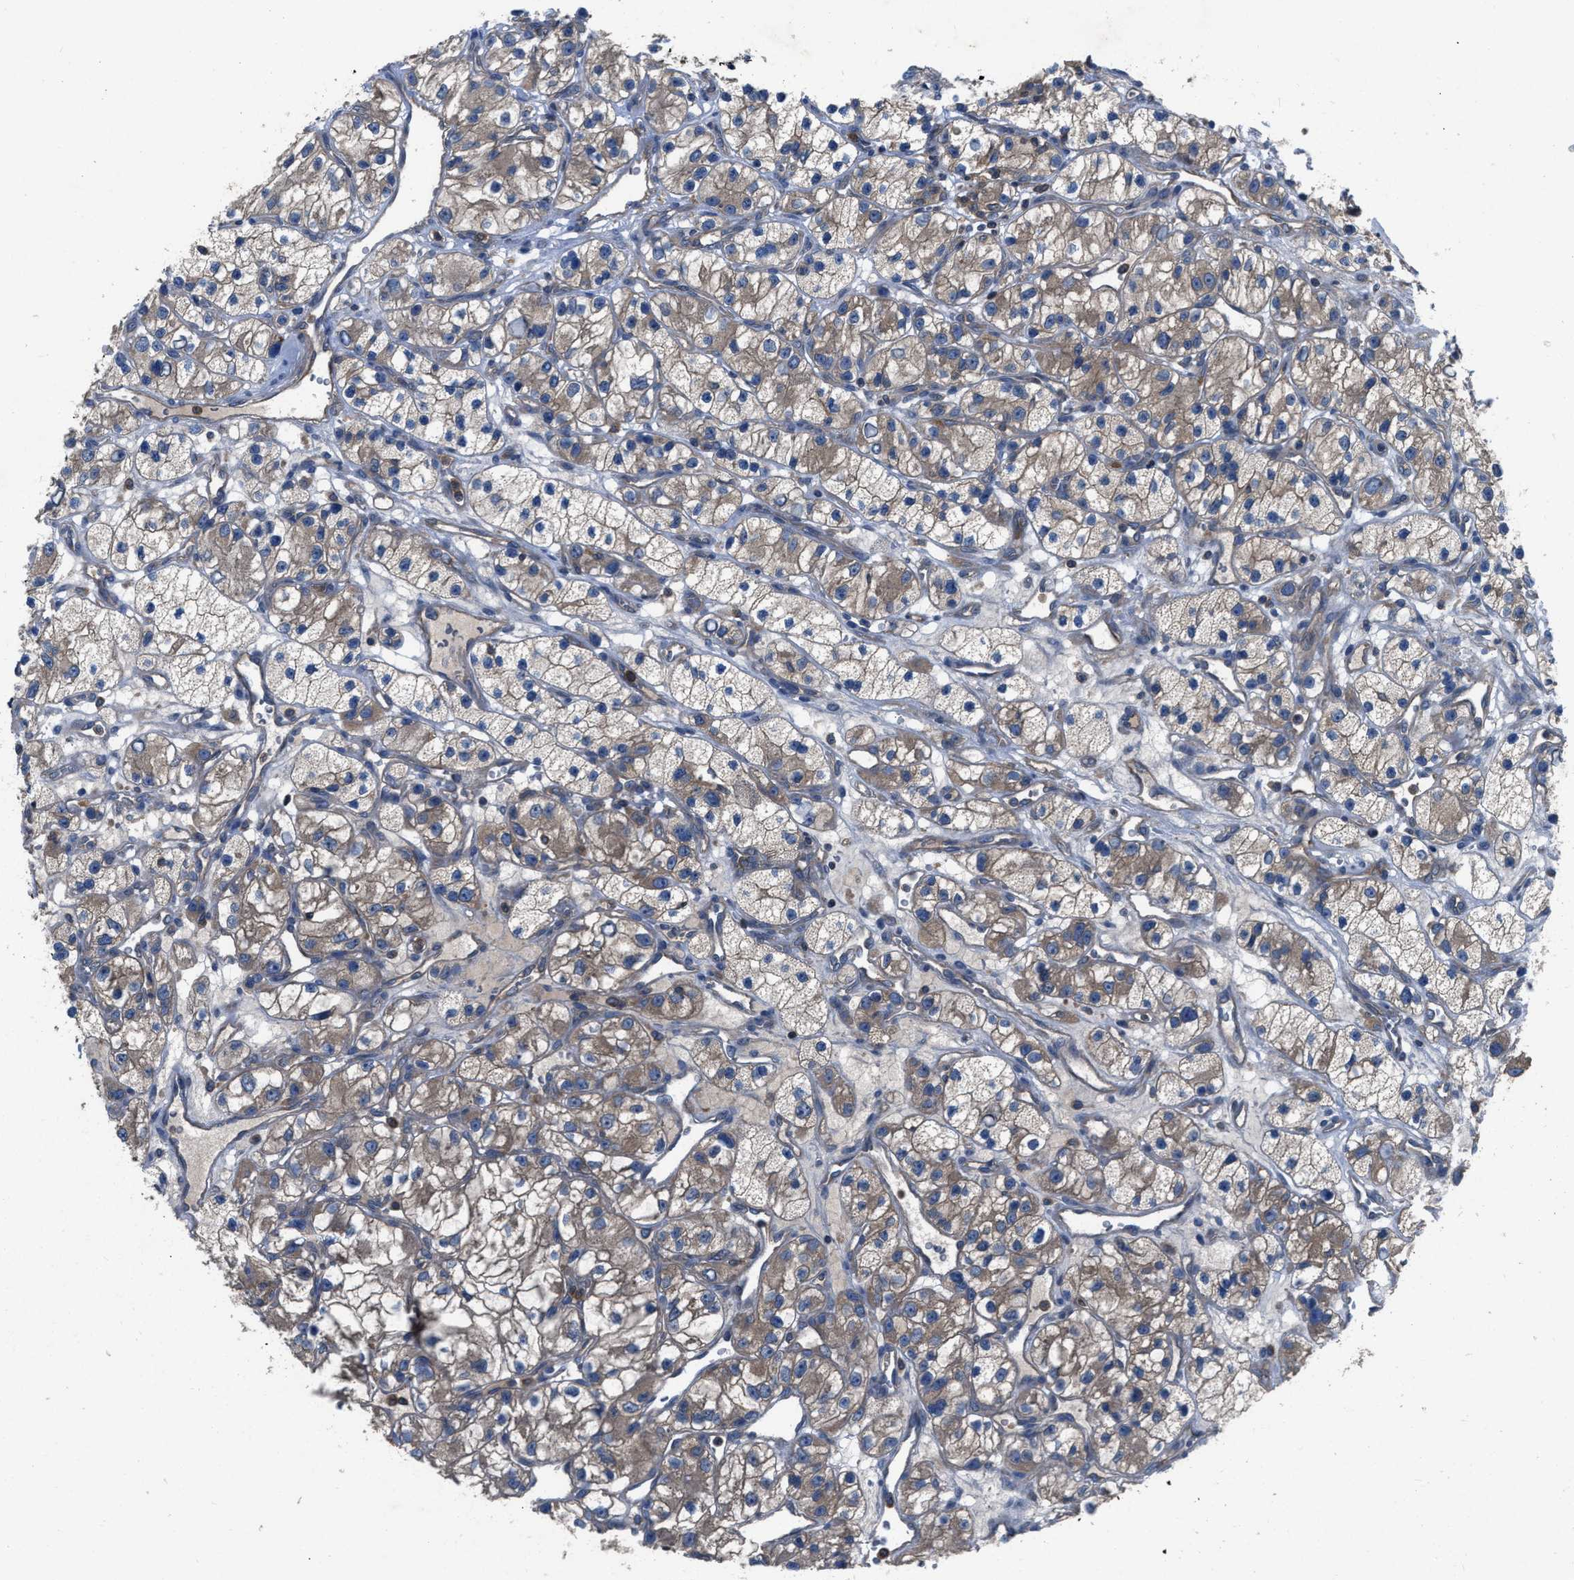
{"staining": {"intensity": "moderate", "quantity": "25%-75%", "location": "cytoplasmic/membranous"}, "tissue": "renal cancer", "cell_type": "Tumor cells", "image_type": "cancer", "snomed": [{"axis": "morphology", "description": "Adenocarcinoma, NOS"}, {"axis": "topography", "description": "Kidney"}], "caption": "Renal cancer (adenocarcinoma) stained with DAB immunohistochemistry displays medium levels of moderate cytoplasmic/membranous expression in approximately 25%-75% of tumor cells. The staining was performed using DAB (3,3'-diaminobenzidine) to visualize the protein expression in brown, while the nuclei were stained in blue with hematoxylin (Magnification: 20x).", "gene": "USP25", "patient": {"sex": "female", "age": 57}}